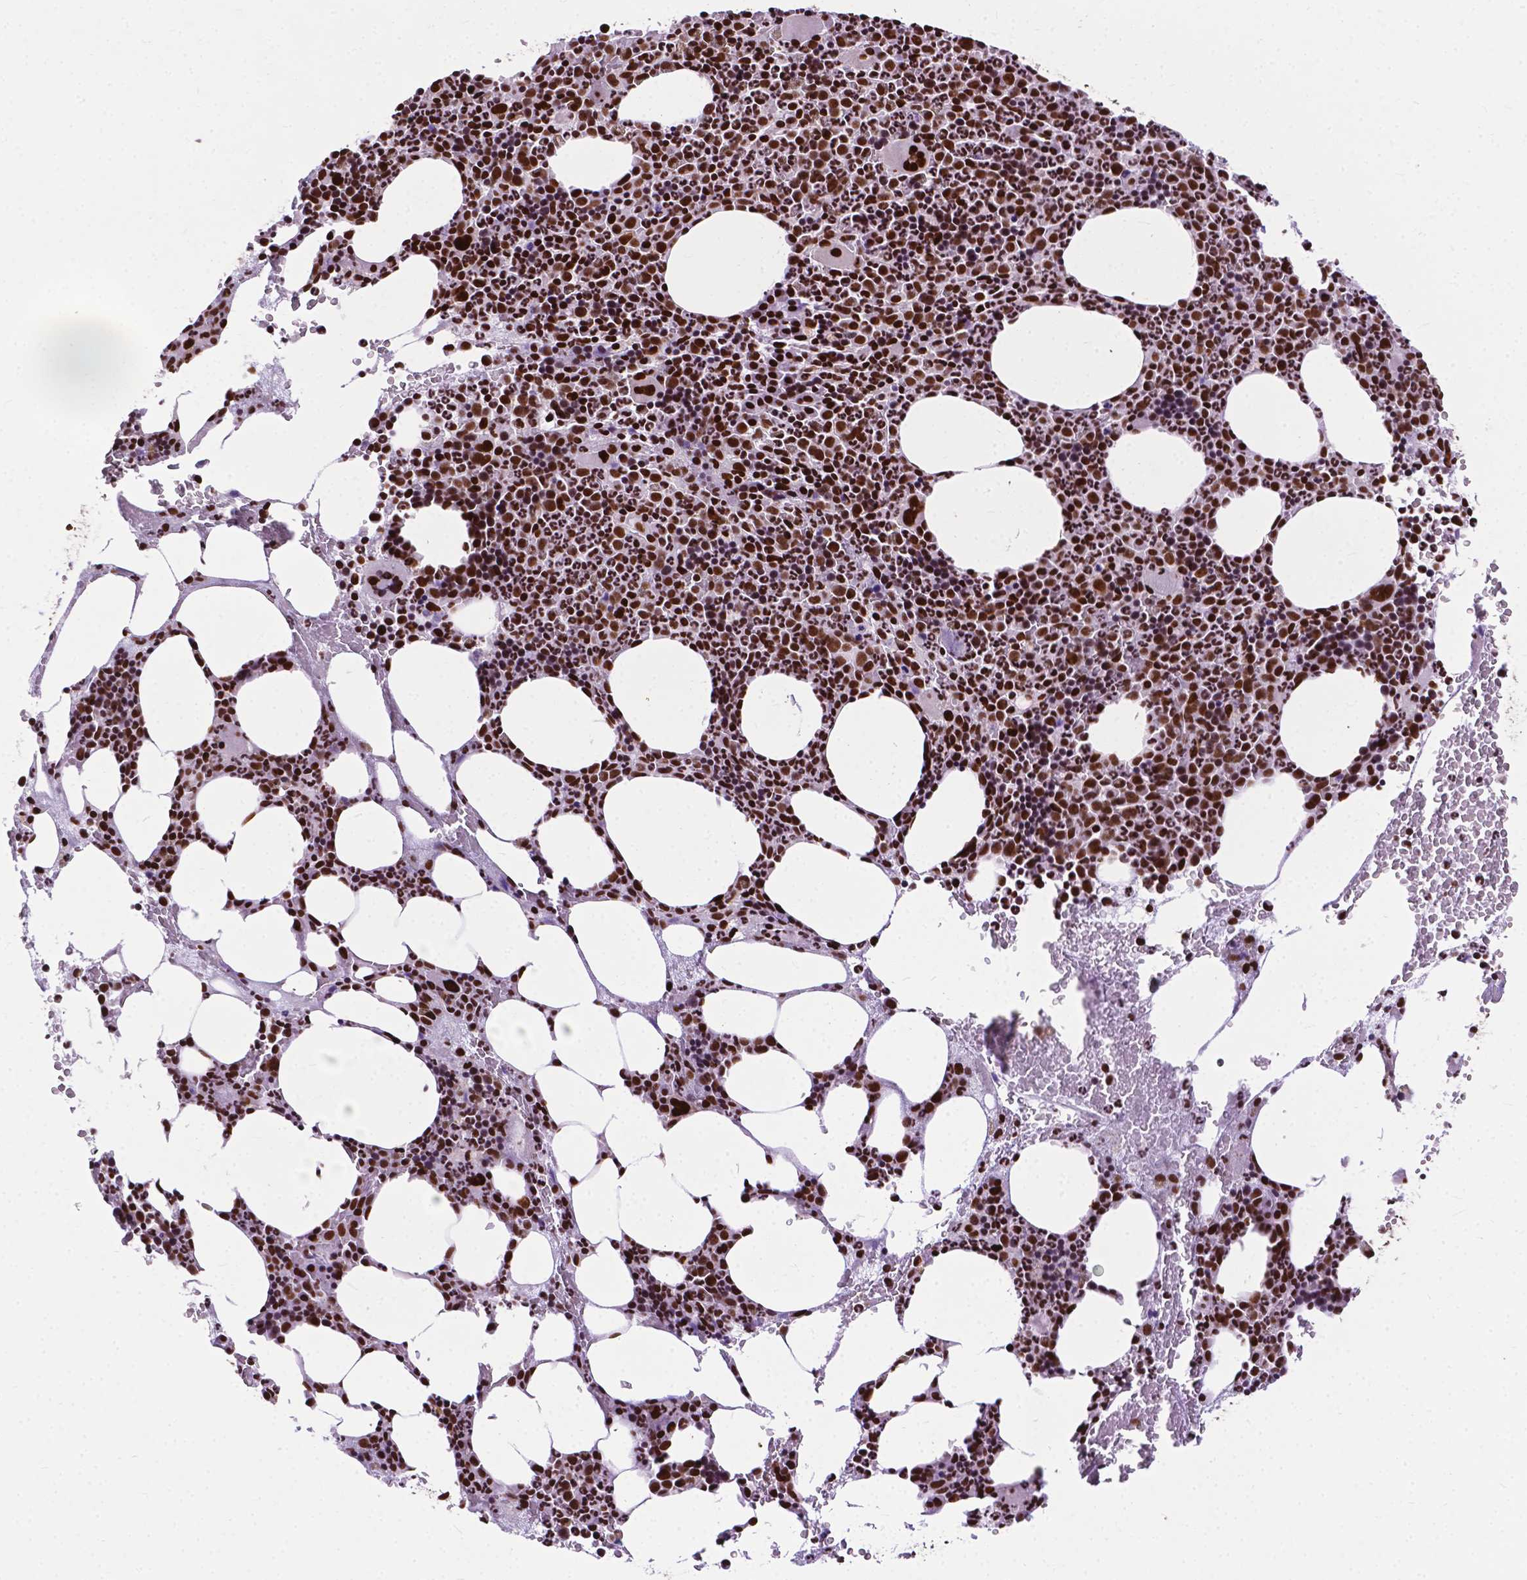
{"staining": {"intensity": "strong", "quantity": ">75%", "location": "nuclear"}, "tissue": "bone marrow", "cell_type": "Hematopoietic cells", "image_type": "normal", "snomed": [{"axis": "morphology", "description": "Normal tissue, NOS"}, {"axis": "topography", "description": "Bone marrow"}], "caption": "Immunohistochemical staining of normal human bone marrow exhibits strong nuclear protein positivity in approximately >75% of hematopoietic cells.", "gene": "SMIM5", "patient": {"sex": "male", "age": 89}}